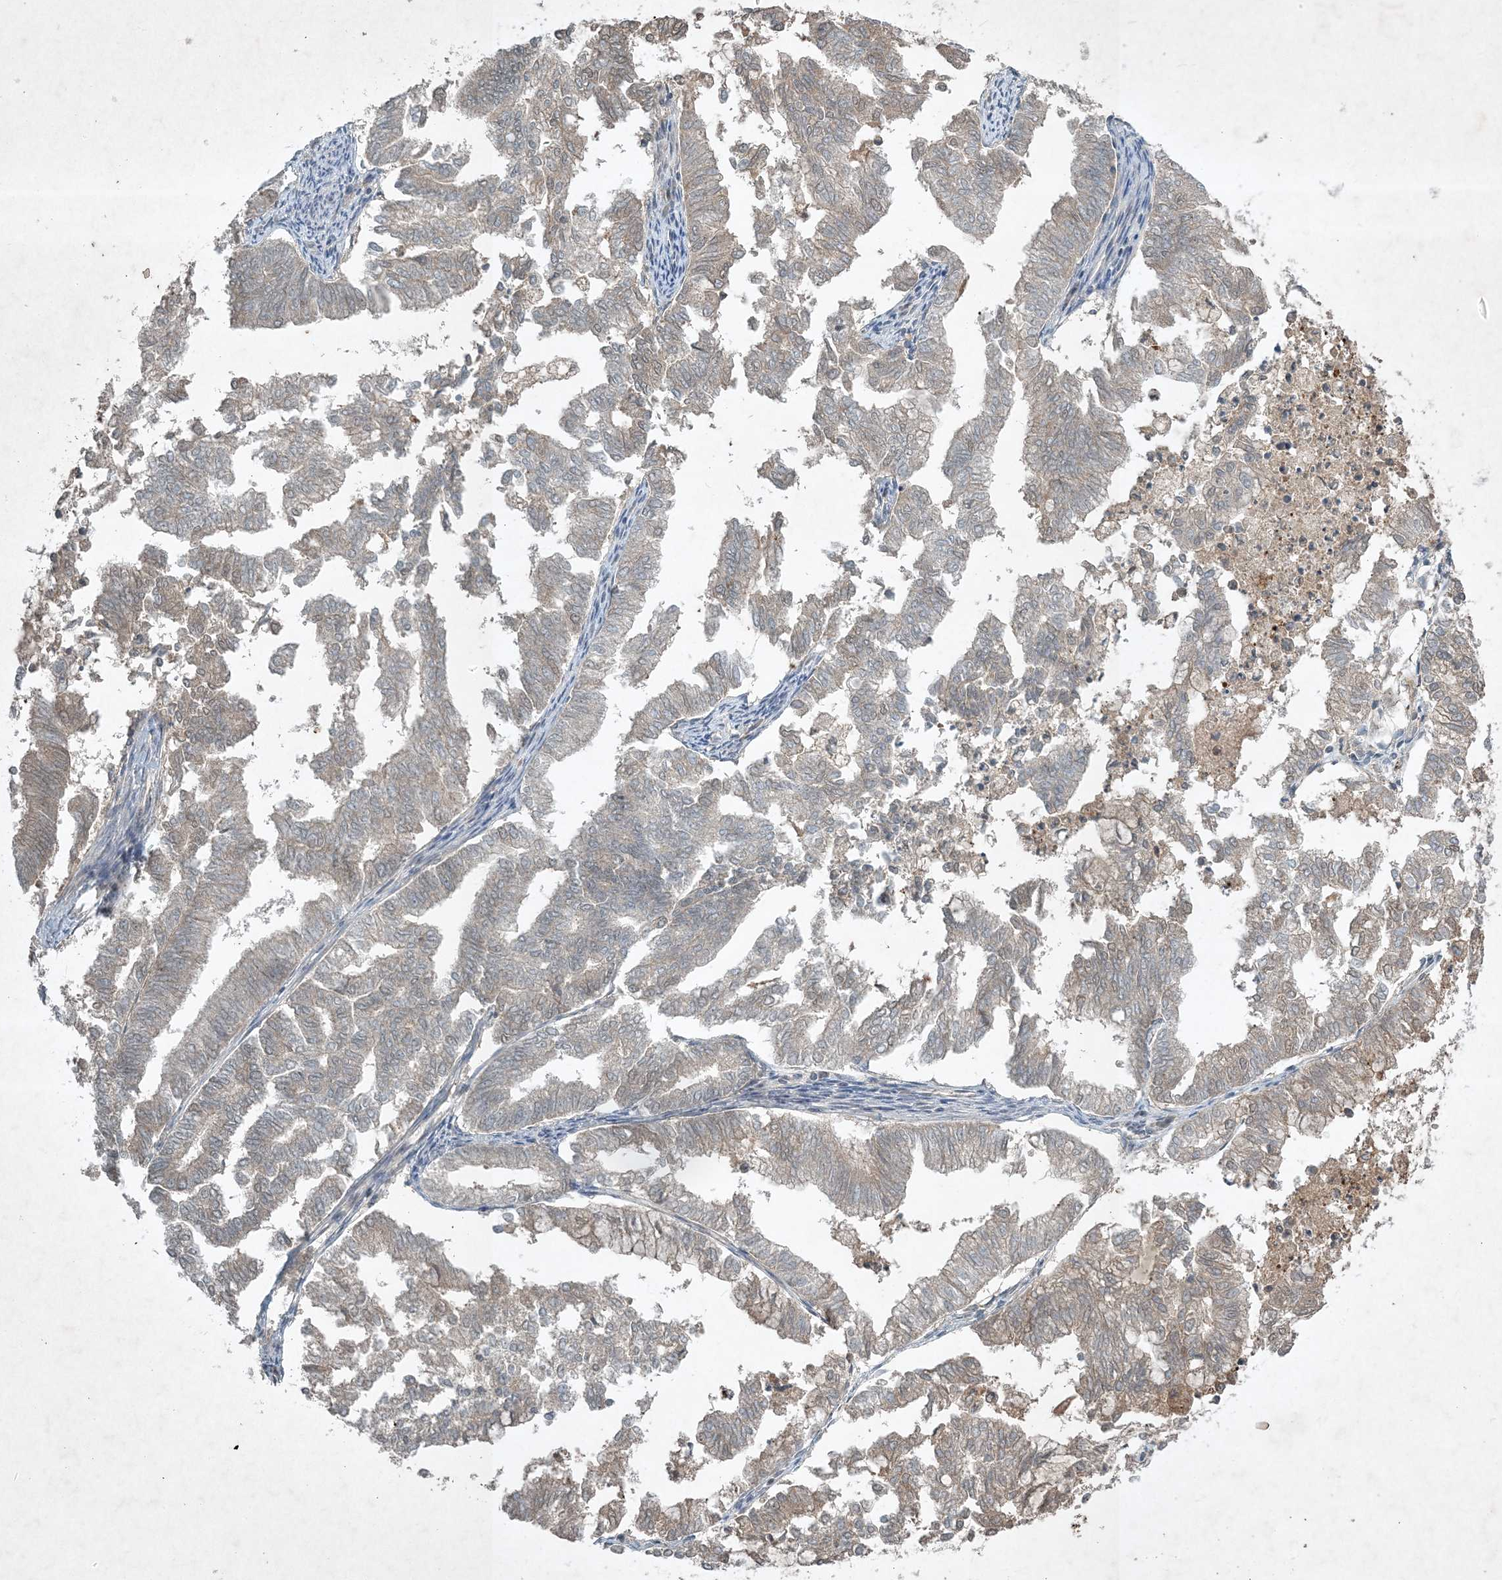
{"staining": {"intensity": "moderate", "quantity": "<25%", "location": "cytoplasmic/membranous"}, "tissue": "endometrial cancer", "cell_type": "Tumor cells", "image_type": "cancer", "snomed": [{"axis": "morphology", "description": "Necrosis, NOS"}, {"axis": "morphology", "description": "Adenocarcinoma, NOS"}, {"axis": "topography", "description": "Endometrium"}], "caption": "There is low levels of moderate cytoplasmic/membranous staining in tumor cells of endometrial cancer, as demonstrated by immunohistochemical staining (brown color).", "gene": "TNFAIP6", "patient": {"sex": "female", "age": 79}}